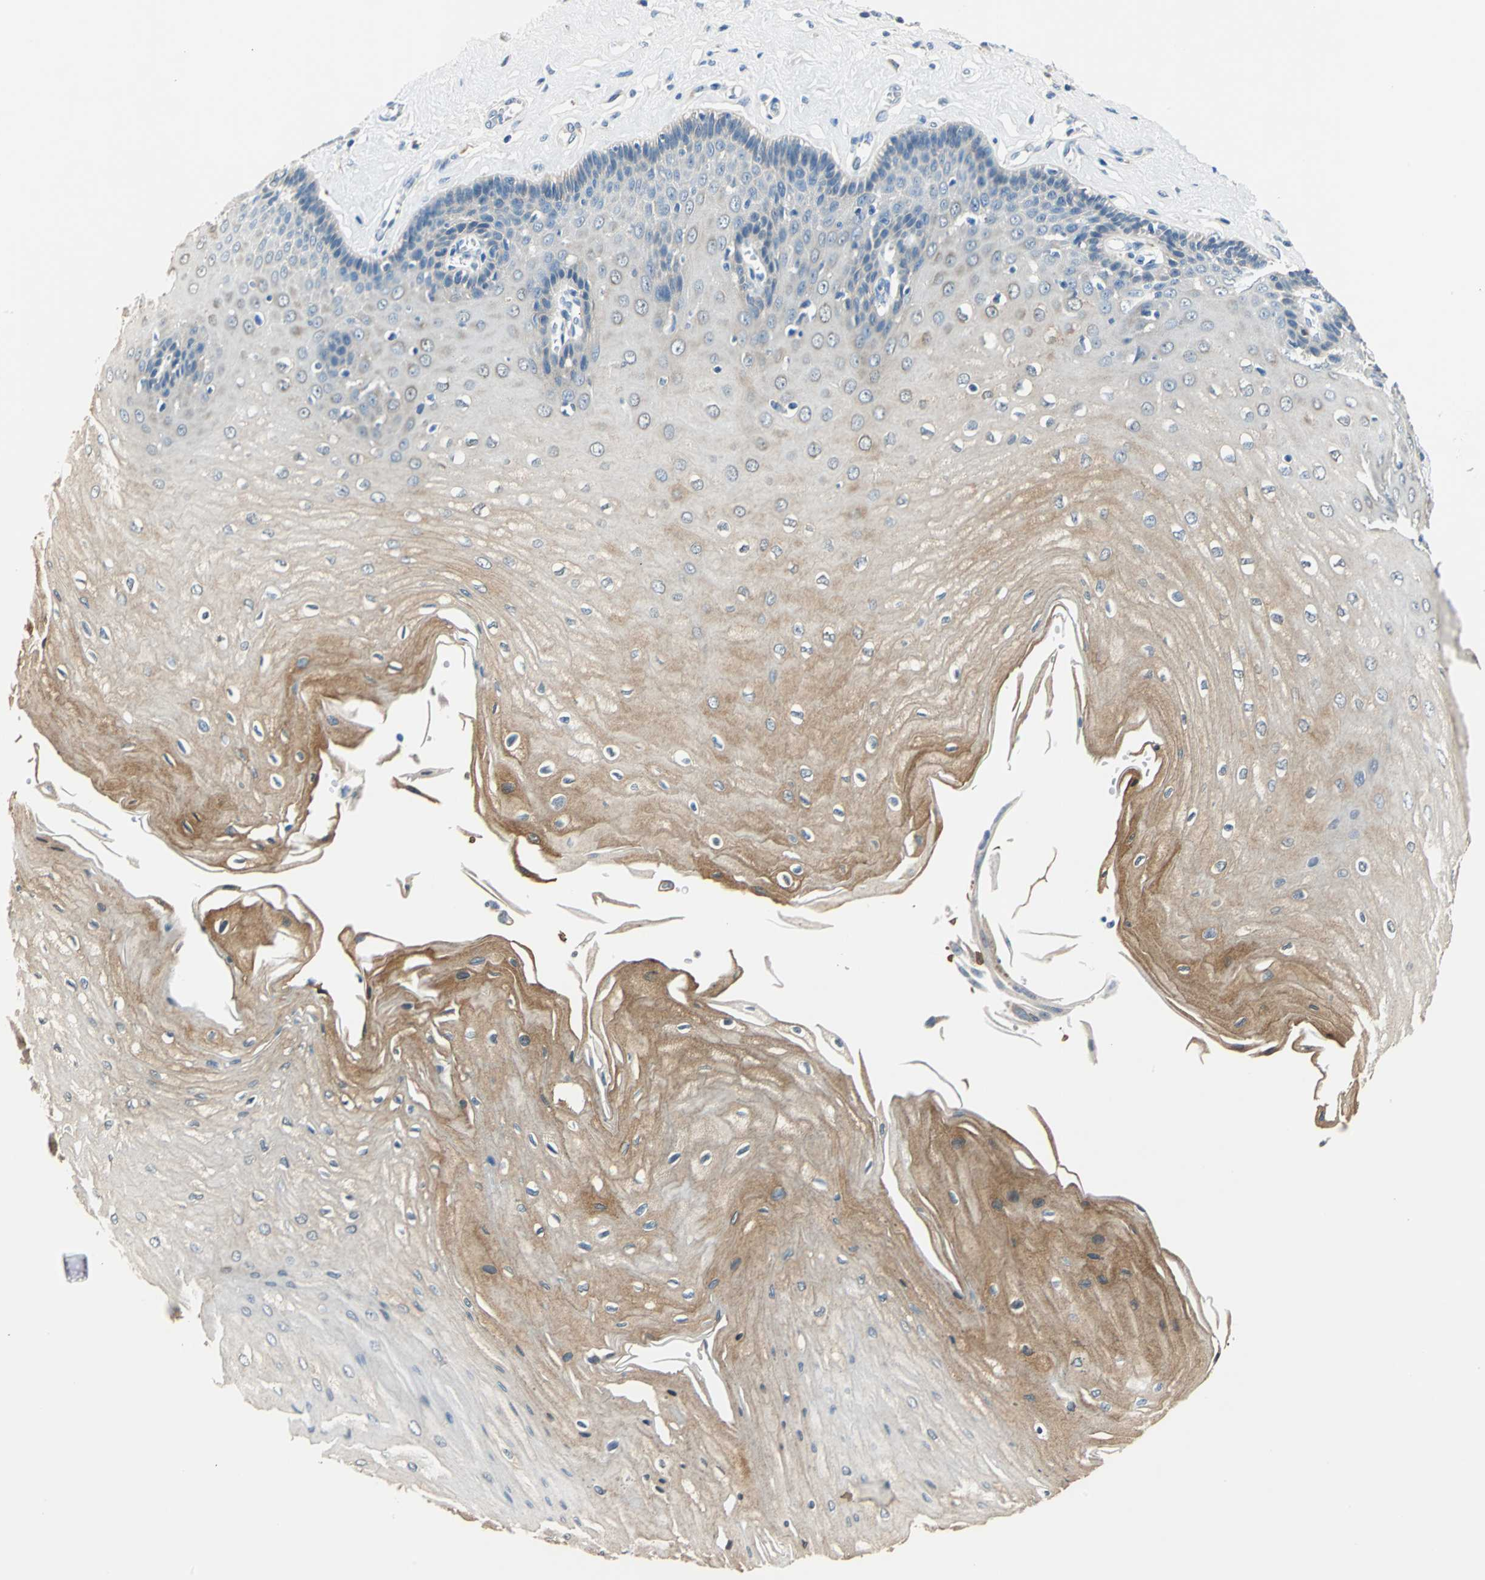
{"staining": {"intensity": "weak", "quantity": ">75%", "location": "cytoplasmic/membranous"}, "tissue": "esophagus", "cell_type": "Squamous epithelial cells", "image_type": "normal", "snomed": [{"axis": "morphology", "description": "Normal tissue, NOS"}, {"axis": "morphology", "description": "Squamous cell carcinoma, NOS"}, {"axis": "topography", "description": "Esophagus"}], "caption": "The photomicrograph exhibits immunohistochemical staining of benign esophagus. There is weak cytoplasmic/membranous staining is seen in about >75% of squamous epithelial cells.", "gene": "RASD2", "patient": {"sex": "male", "age": 65}}